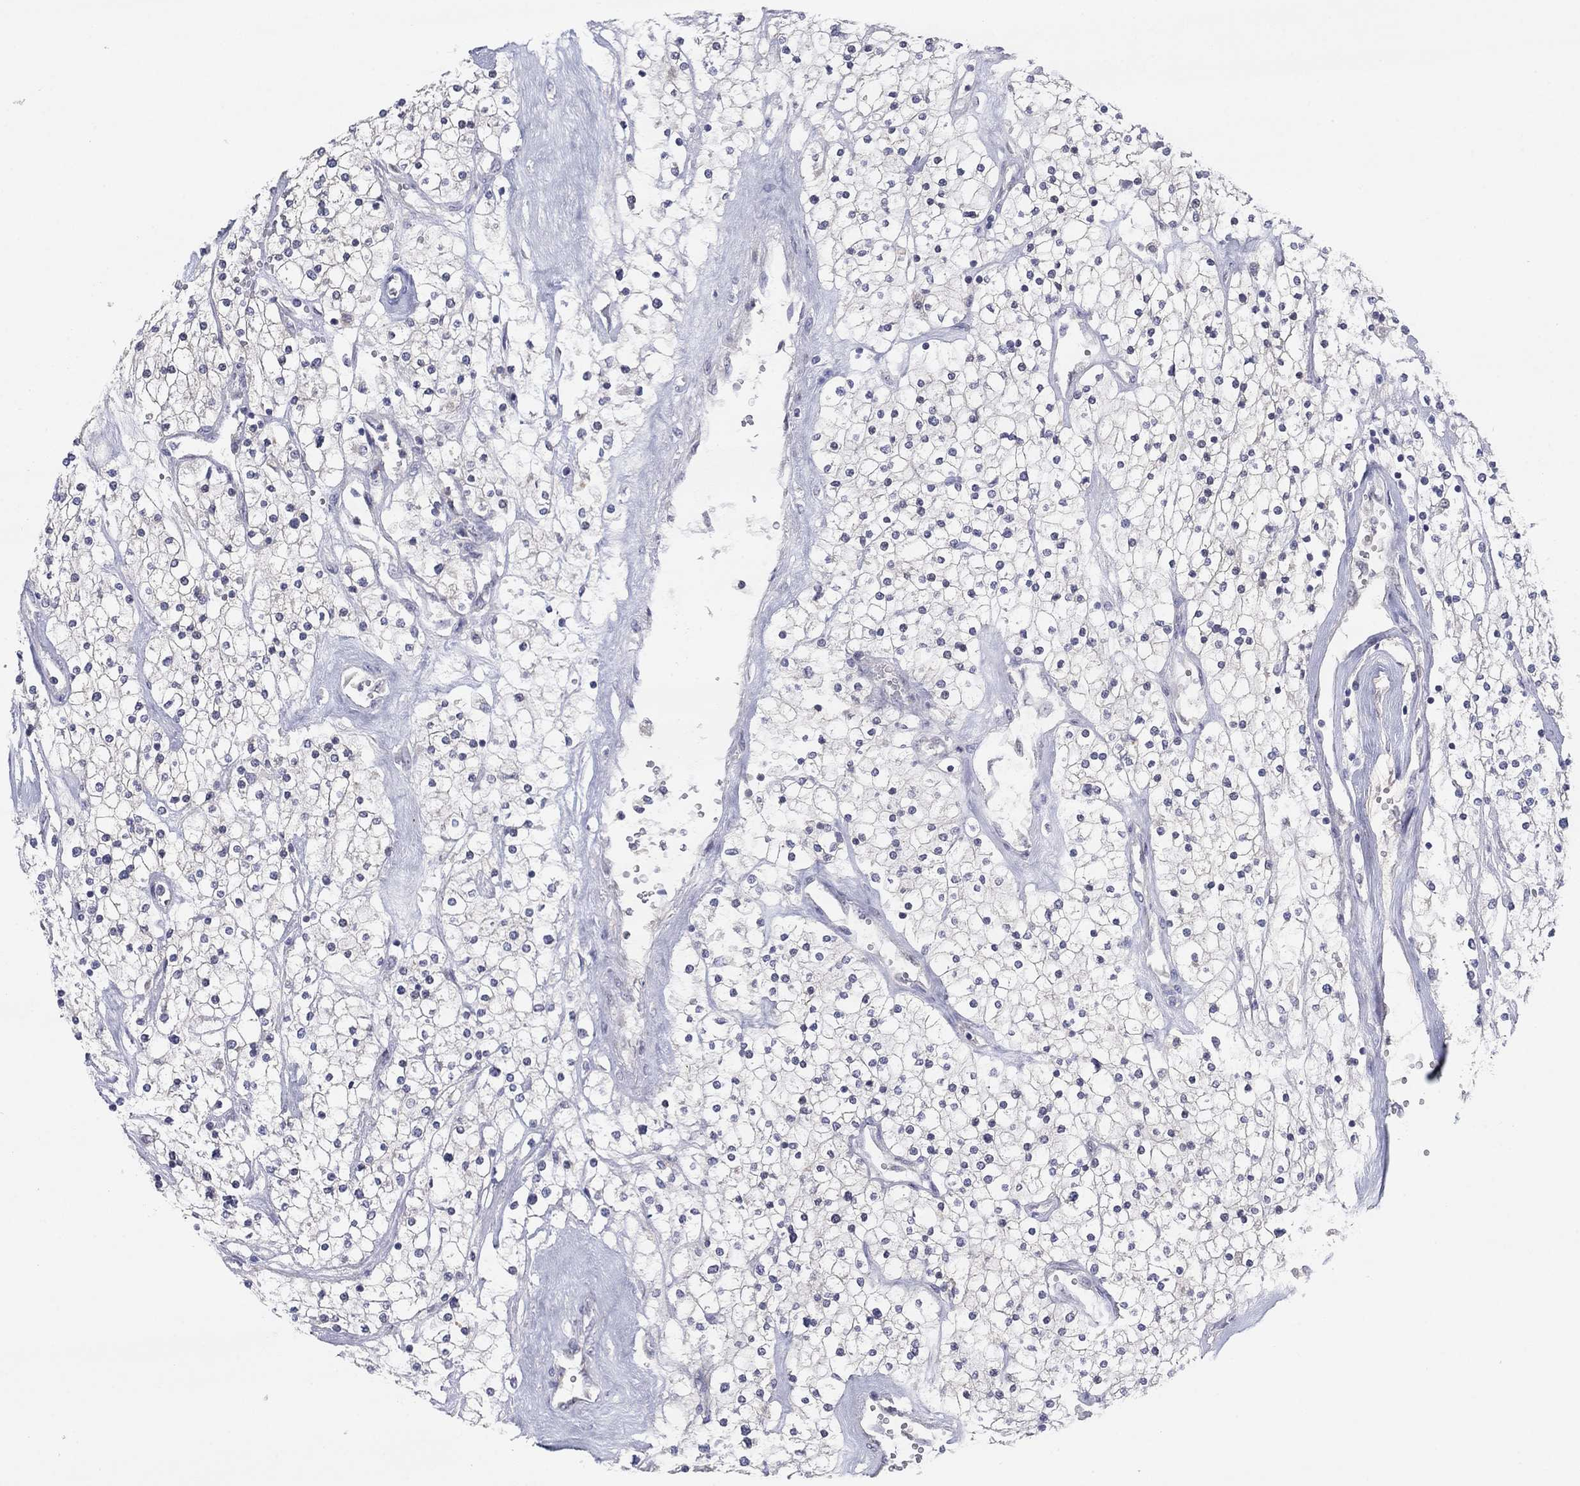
{"staining": {"intensity": "negative", "quantity": "none", "location": "none"}, "tissue": "renal cancer", "cell_type": "Tumor cells", "image_type": "cancer", "snomed": [{"axis": "morphology", "description": "Adenocarcinoma, NOS"}, {"axis": "topography", "description": "Kidney"}], "caption": "DAB (3,3'-diaminobenzidine) immunohistochemical staining of human renal cancer (adenocarcinoma) exhibits no significant positivity in tumor cells.", "gene": "AMN1", "patient": {"sex": "male", "age": 80}}